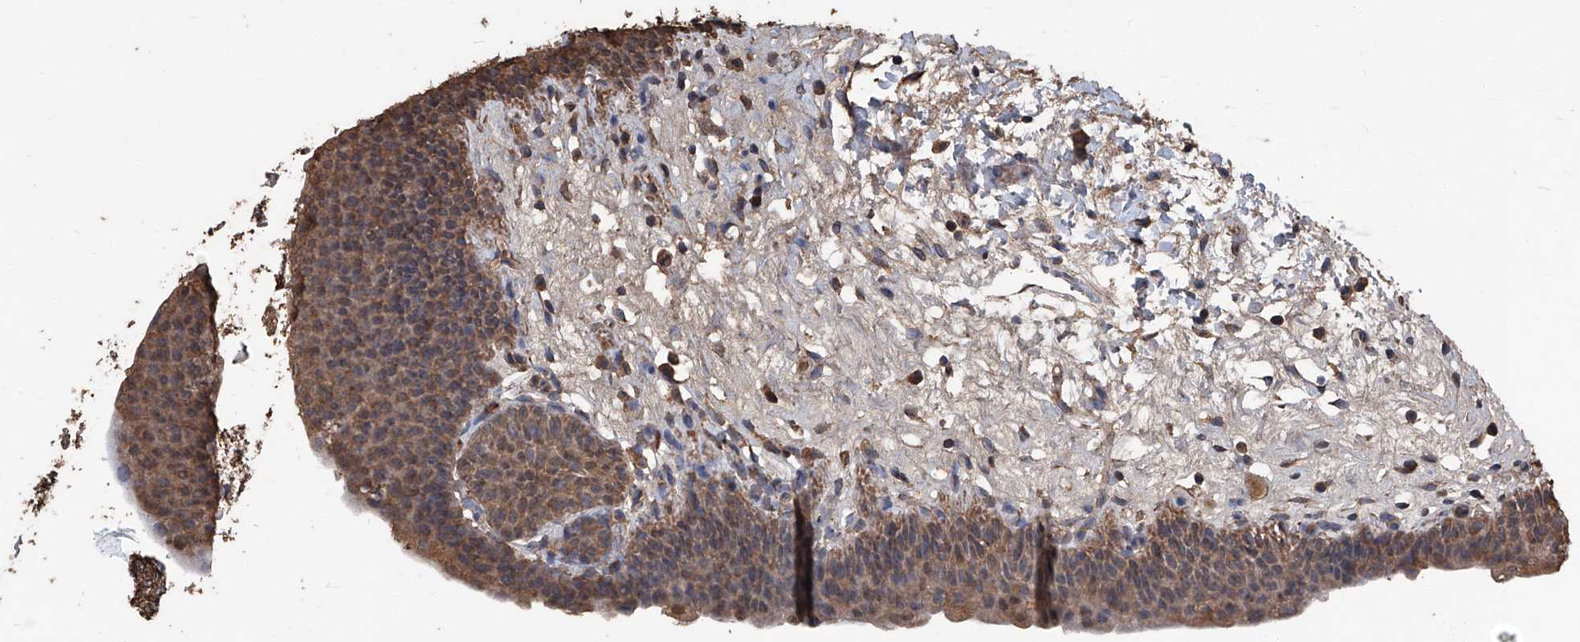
{"staining": {"intensity": "moderate", "quantity": ">75%", "location": "cytoplasmic/membranous"}, "tissue": "urinary bladder", "cell_type": "Urothelial cells", "image_type": "normal", "snomed": [{"axis": "morphology", "description": "Normal tissue, NOS"}, {"axis": "topography", "description": "Urinary bladder"}], "caption": "Immunohistochemistry (IHC) (DAB) staining of benign human urinary bladder reveals moderate cytoplasmic/membranous protein staining in about >75% of urothelial cells. (brown staining indicates protein expression, while blue staining denotes nuclei).", "gene": "STARD7", "patient": {"sex": "male", "age": 83}}